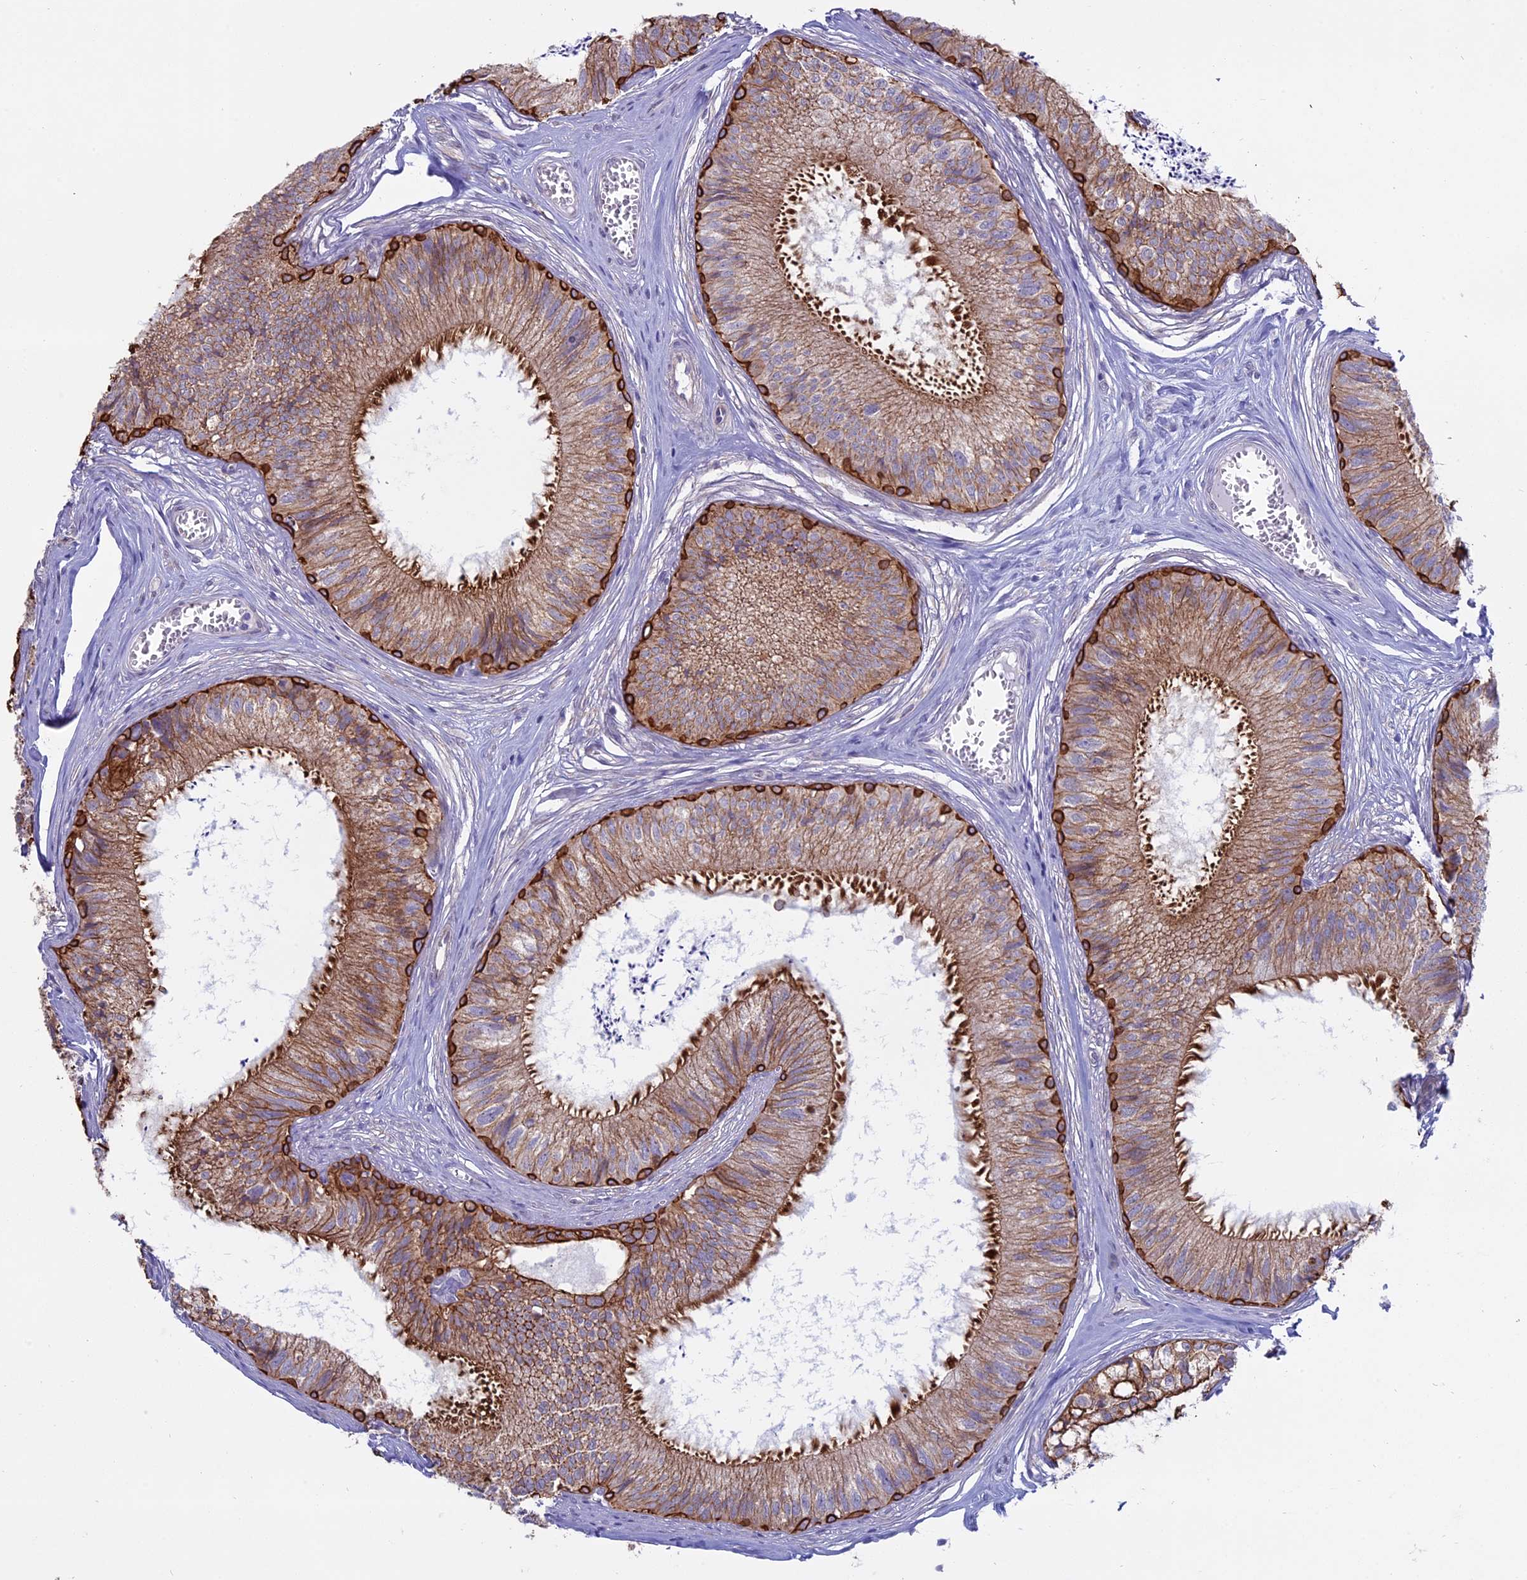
{"staining": {"intensity": "strong", "quantity": "25%-75%", "location": "cytoplasmic/membranous"}, "tissue": "epididymis", "cell_type": "Glandular cells", "image_type": "normal", "snomed": [{"axis": "morphology", "description": "Normal tissue, NOS"}, {"axis": "topography", "description": "Epididymis"}], "caption": "Brown immunohistochemical staining in unremarkable human epididymis shows strong cytoplasmic/membranous positivity in about 25%-75% of glandular cells. (IHC, brightfield microscopy, high magnification).", "gene": "MYO5B", "patient": {"sex": "male", "age": 79}}